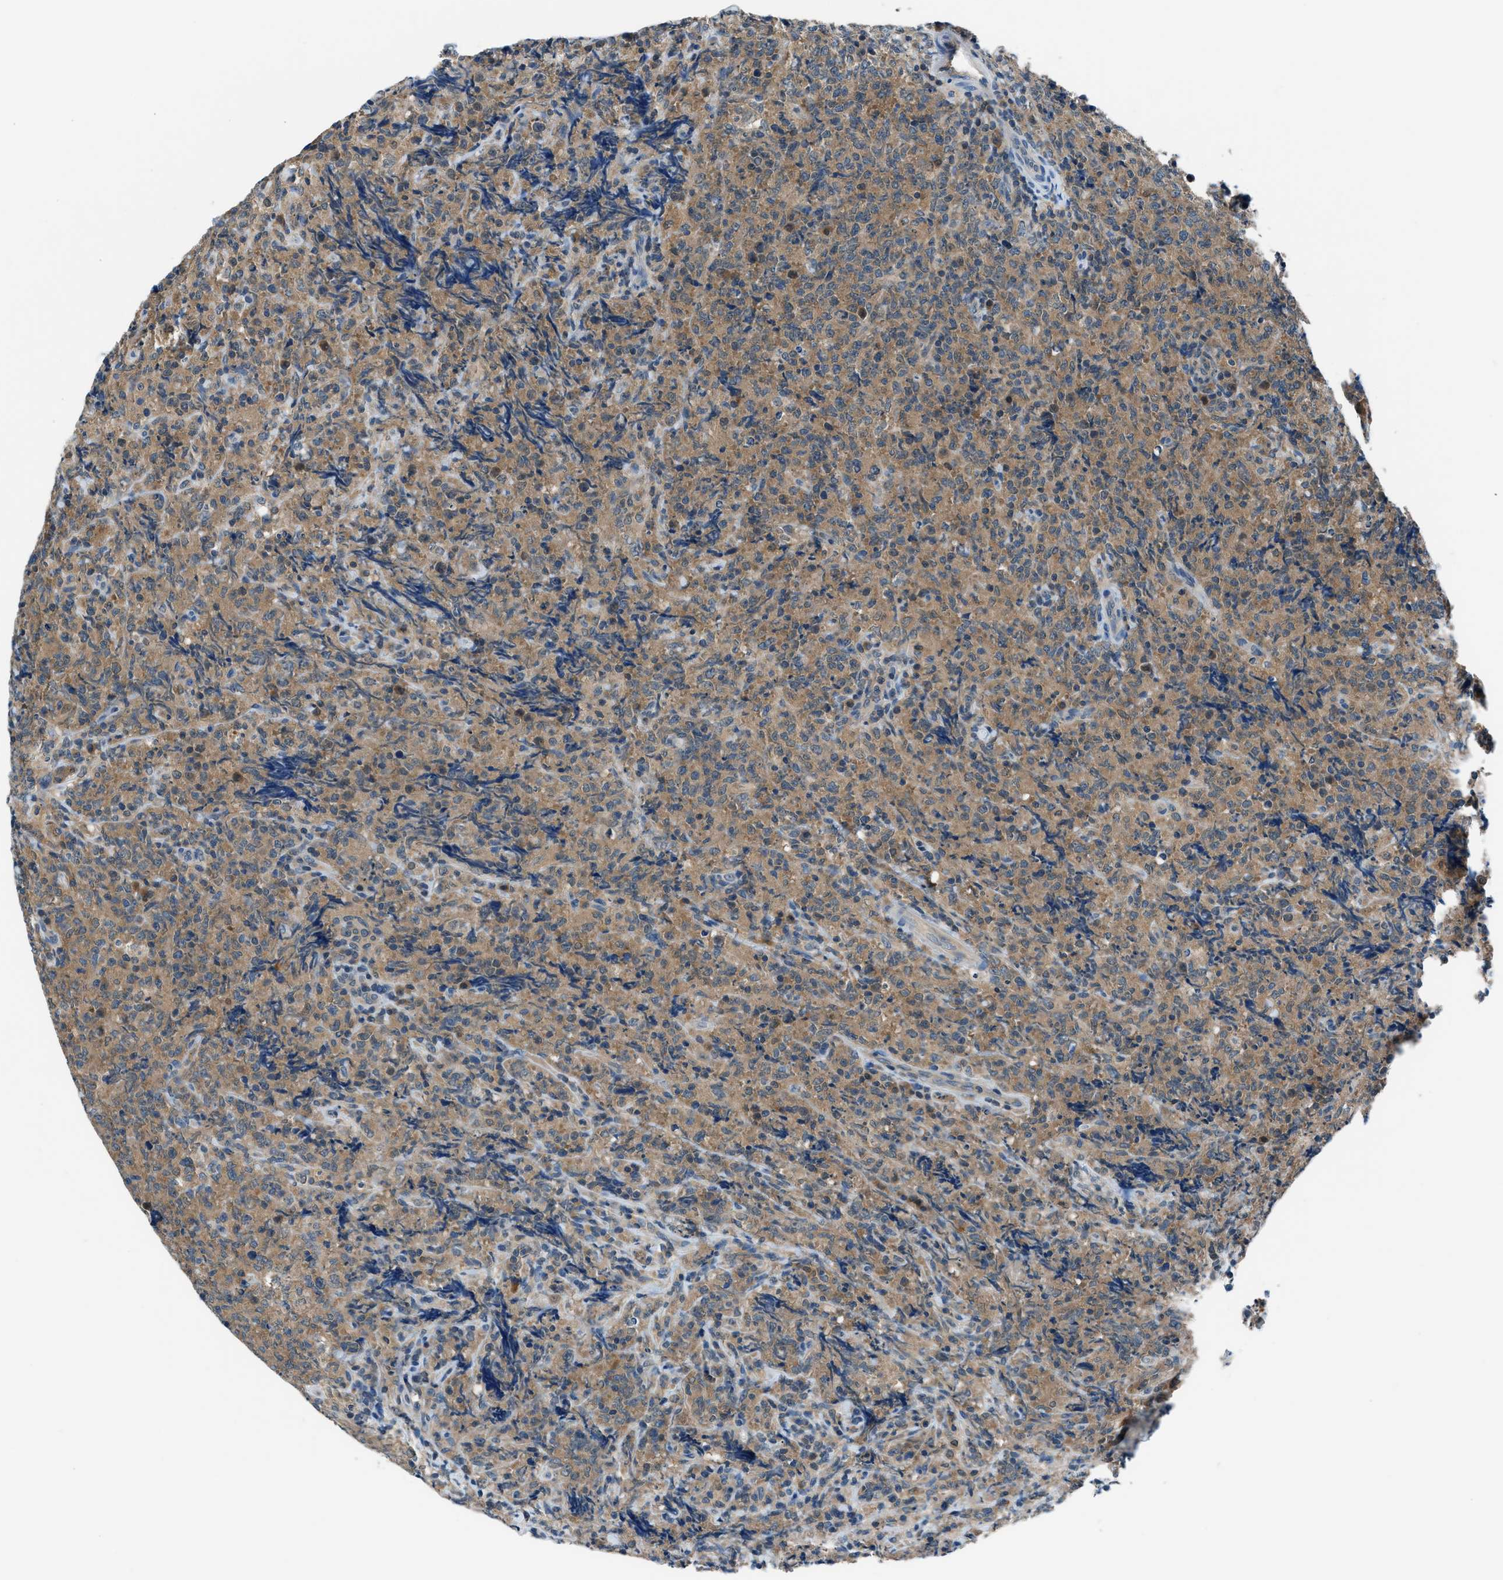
{"staining": {"intensity": "moderate", "quantity": ">75%", "location": "cytoplasmic/membranous"}, "tissue": "lymphoma", "cell_type": "Tumor cells", "image_type": "cancer", "snomed": [{"axis": "morphology", "description": "Malignant lymphoma, non-Hodgkin's type, High grade"}, {"axis": "topography", "description": "Tonsil"}], "caption": "Immunohistochemical staining of lymphoma demonstrates moderate cytoplasmic/membranous protein positivity in about >75% of tumor cells. (IHC, brightfield microscopy, high magnification).", "gene": "ACP1", "patient": {"sex": "female", "age": 36}}